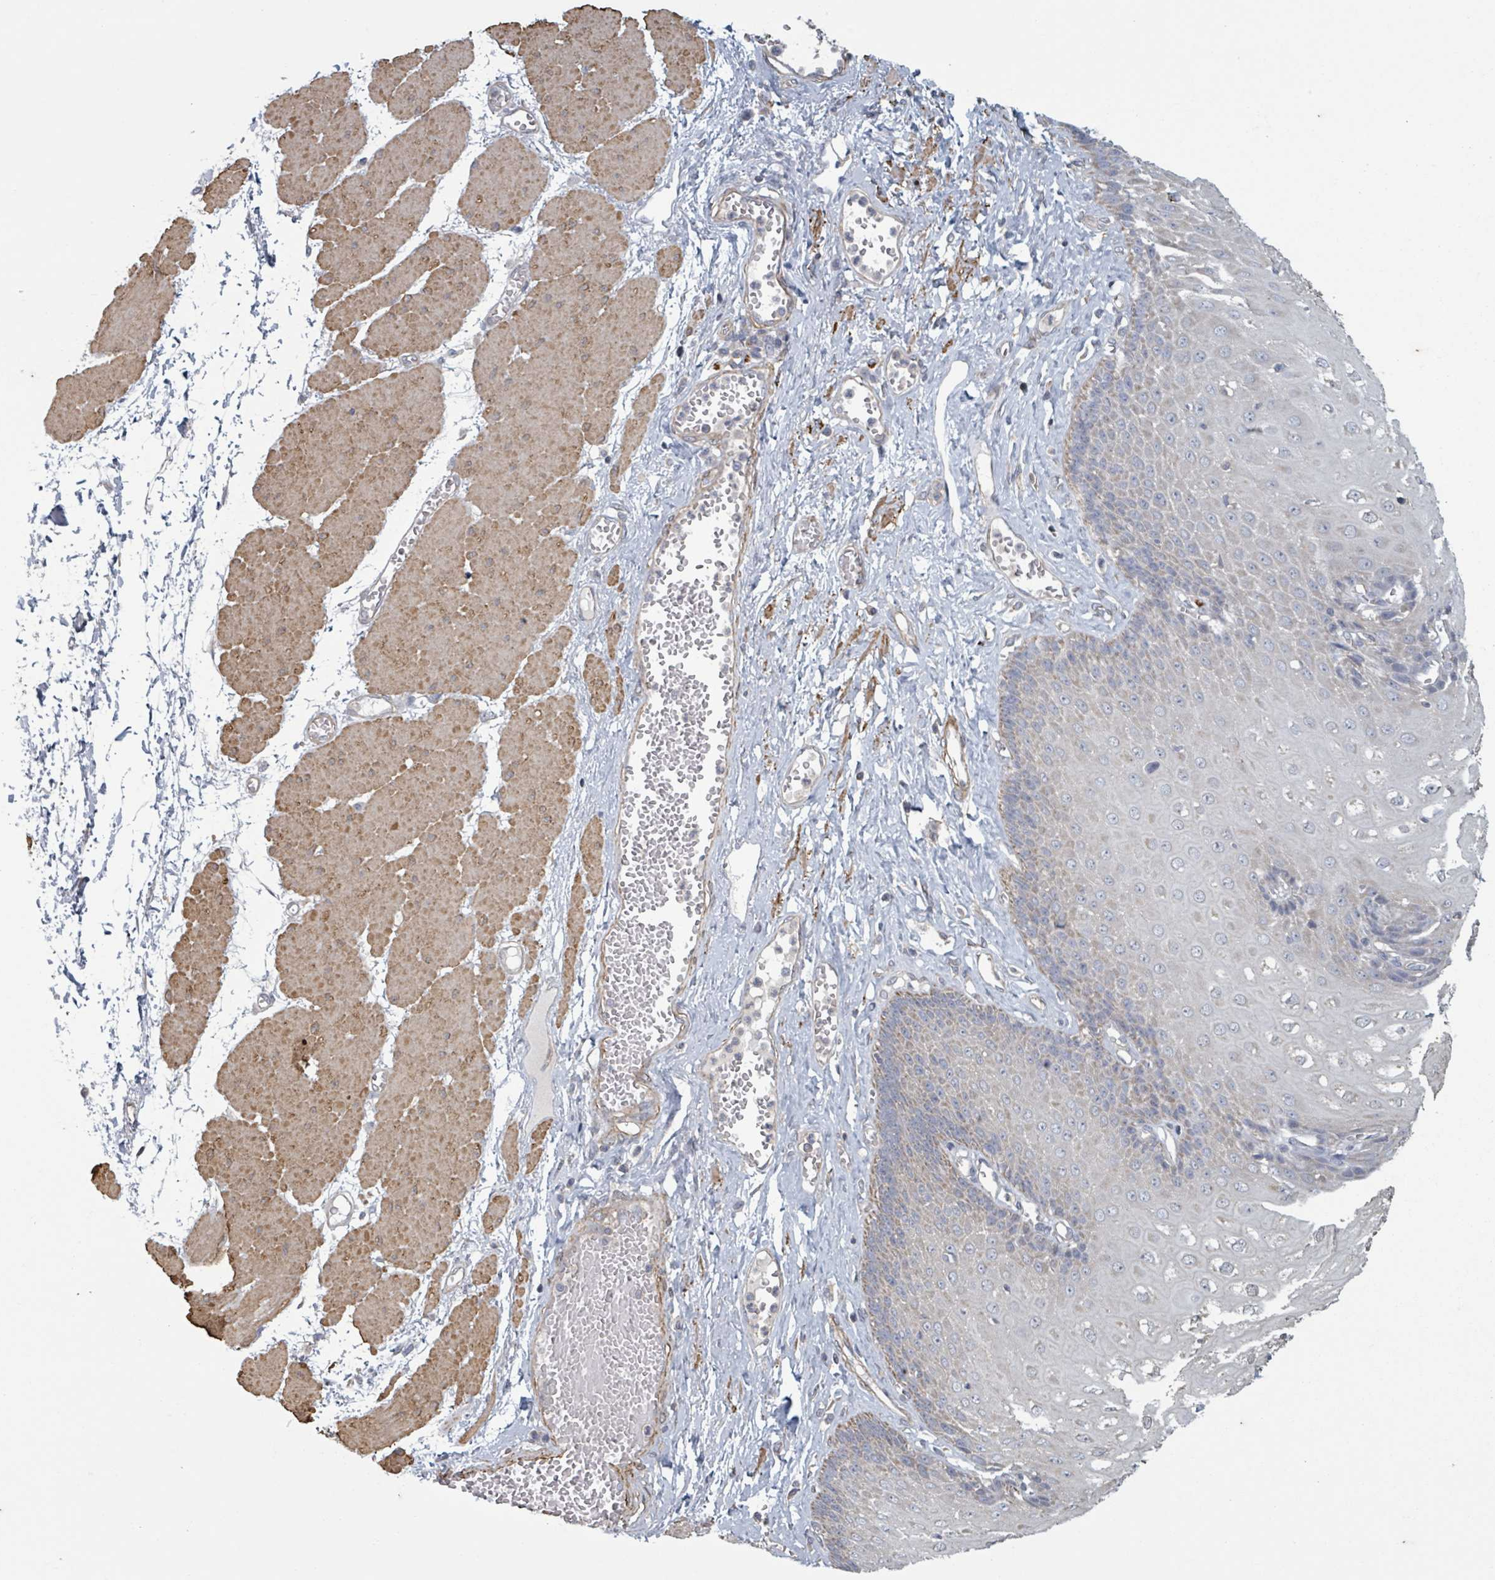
{"staining": {"intensity": "weak", "quantity": "25%-75%", "location": "cytoplasmic/membranous"}, "tissue": "esophagus", "cell_type": "Squamous epithelial cells", "image_type": "normal", "snomed": [{"axis": "morphology", "description": "Normal tissue, NOS"}, {"axis": "topography", "description": "Esophagus"}], "caption": "The histopathology image demonstrates staining of unremarkable esophagus, revealing weak cytoplasmic/membranous protein expression (brown color) within squamous epithelial cells. The protein of interest is shown in brown color, while the nuclei are stained blue.", "gene": "ADCK1", "patient": {"sex": "male", "age": 60}}